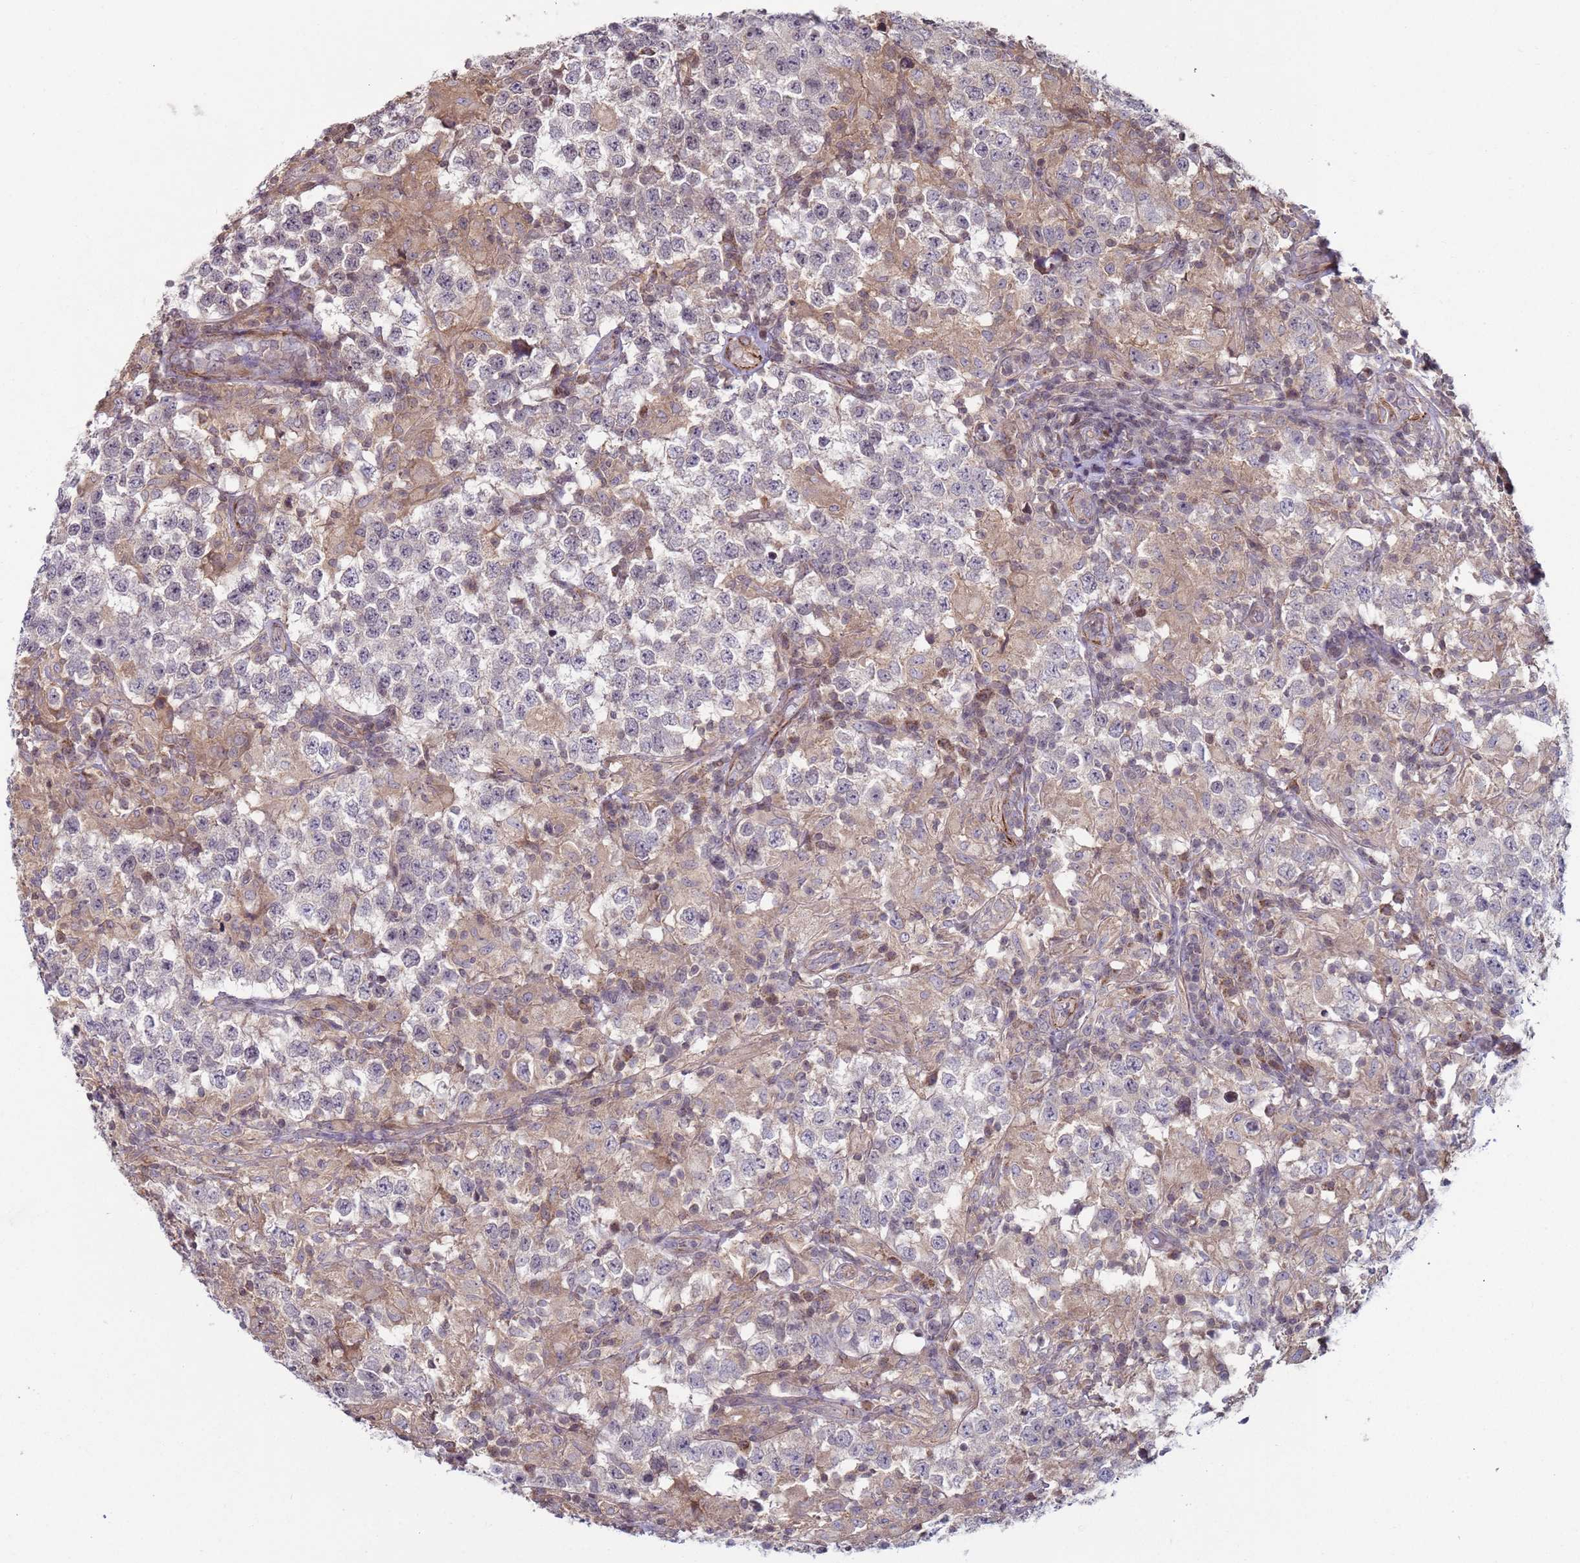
{"staining": {"intensity": "negative", "quantity": "none", "location": "none"}, "tissue": "testis cancer", "cell_type": "Tumor cells", "image_type": "cancer", "snomed": [{"axis": "morphology", "description": "Seminoma, NOS"}, {"axis": "morphology", "description": "Carcinoma, Embryonal, NOS"}, {"axis": "topography", "description": "Testis"}], "caption": "Immunohistochemistry (IHC) micrograph of human testis embryonal carcinoma stained for a protein (brown), which displays no expression in tumor cells. The staining is performed using DAB (3,3'-diaminobenzidine) brown chromogen with nuclei counter-stained in using hematoxylin.", "gene": "SNAPC4", "patient": {"sex": "male", "age": 41}}